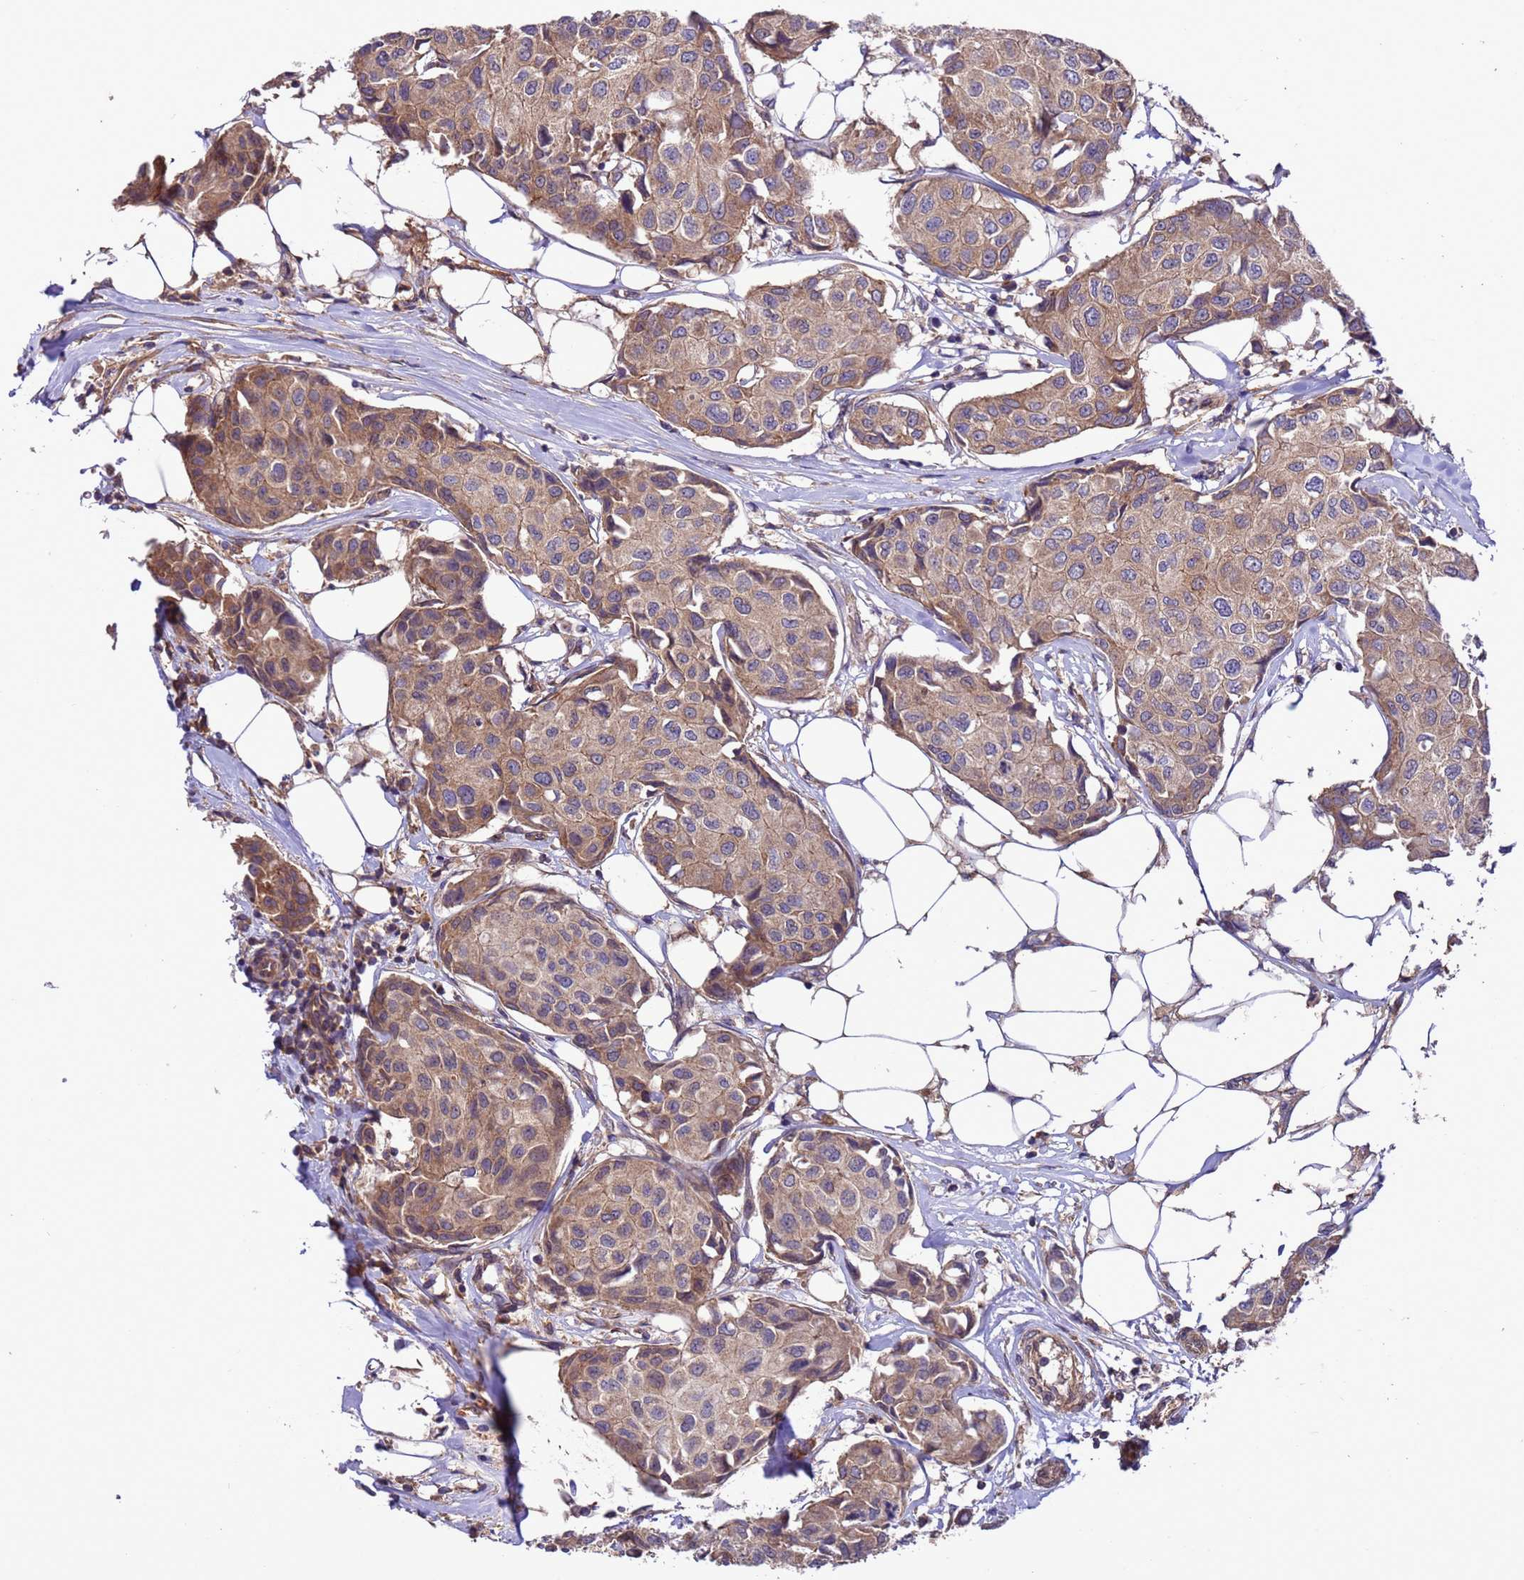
{"staining": {"intensity": "moderate", "quantity": ">75%", "location": "cytoplasmic/membranous"}, "tissue": "breast cancer", "cell_type": "Tumor cells", "image_type": "cancer", "snomed": [{"axis": "morphology", "description": "Duct carcinoma"}, {"axis": "topography", "description": "Breast"}], "caption": "Immunohistochemistry staining of breast cancer (invasive ductal carcinoma), which exhibits medium levels of moderate cytoplasmic/membranous staining in approximately >75% of tumor cells indicating moderate cytoplasmic/membranous protein positivity. The staining was performed using DAB (3,3'-diaminobenzidine) (brown) for protein detection and nuclei were counterstained in hematoxylin (blue).", "gene": "ARHGAP12", "patient": {"sex": "female", "age": 80}}